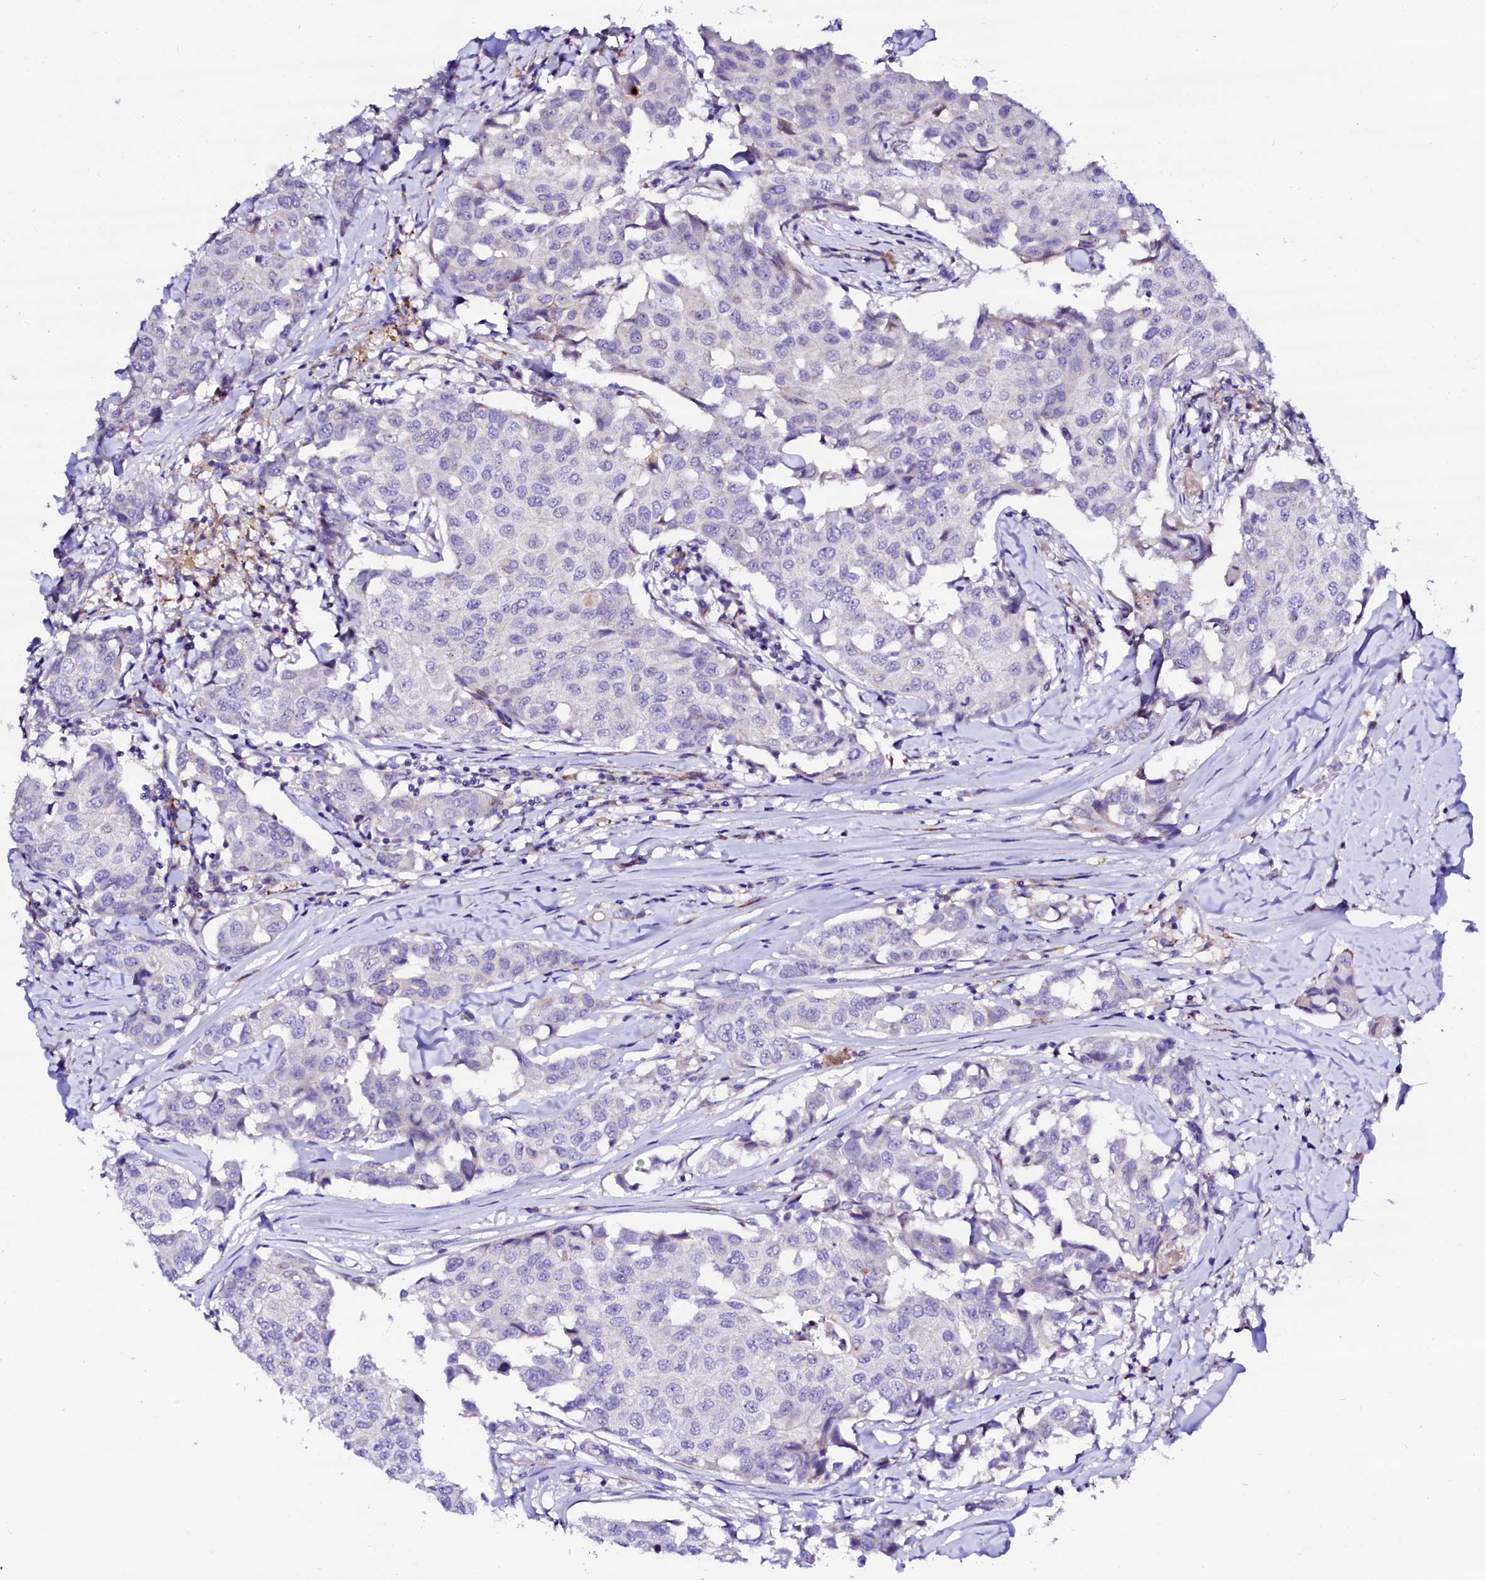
{"staining": {"intensity": "negative", "quantity": "none", "location": "none"}, "tissue": "breast cancer", "cell_type": "Tumor cells", "image_type": "cancer", "snomed": [{"axis": "morphology", "description": "Duct carcinoma"}, {"axis": "topography", "description": "Breast"}], "caption": "A high-resolution micrograph shows immunohistochemistry (IHC) staining of breast infiltrating ductal carcinoma, which exhibits no significant staining in tumor cells. (DAB IHC with hematoxylin counter stain).", "gene": "BTBD16", "patient": {"sex": "female", "age": 80}}